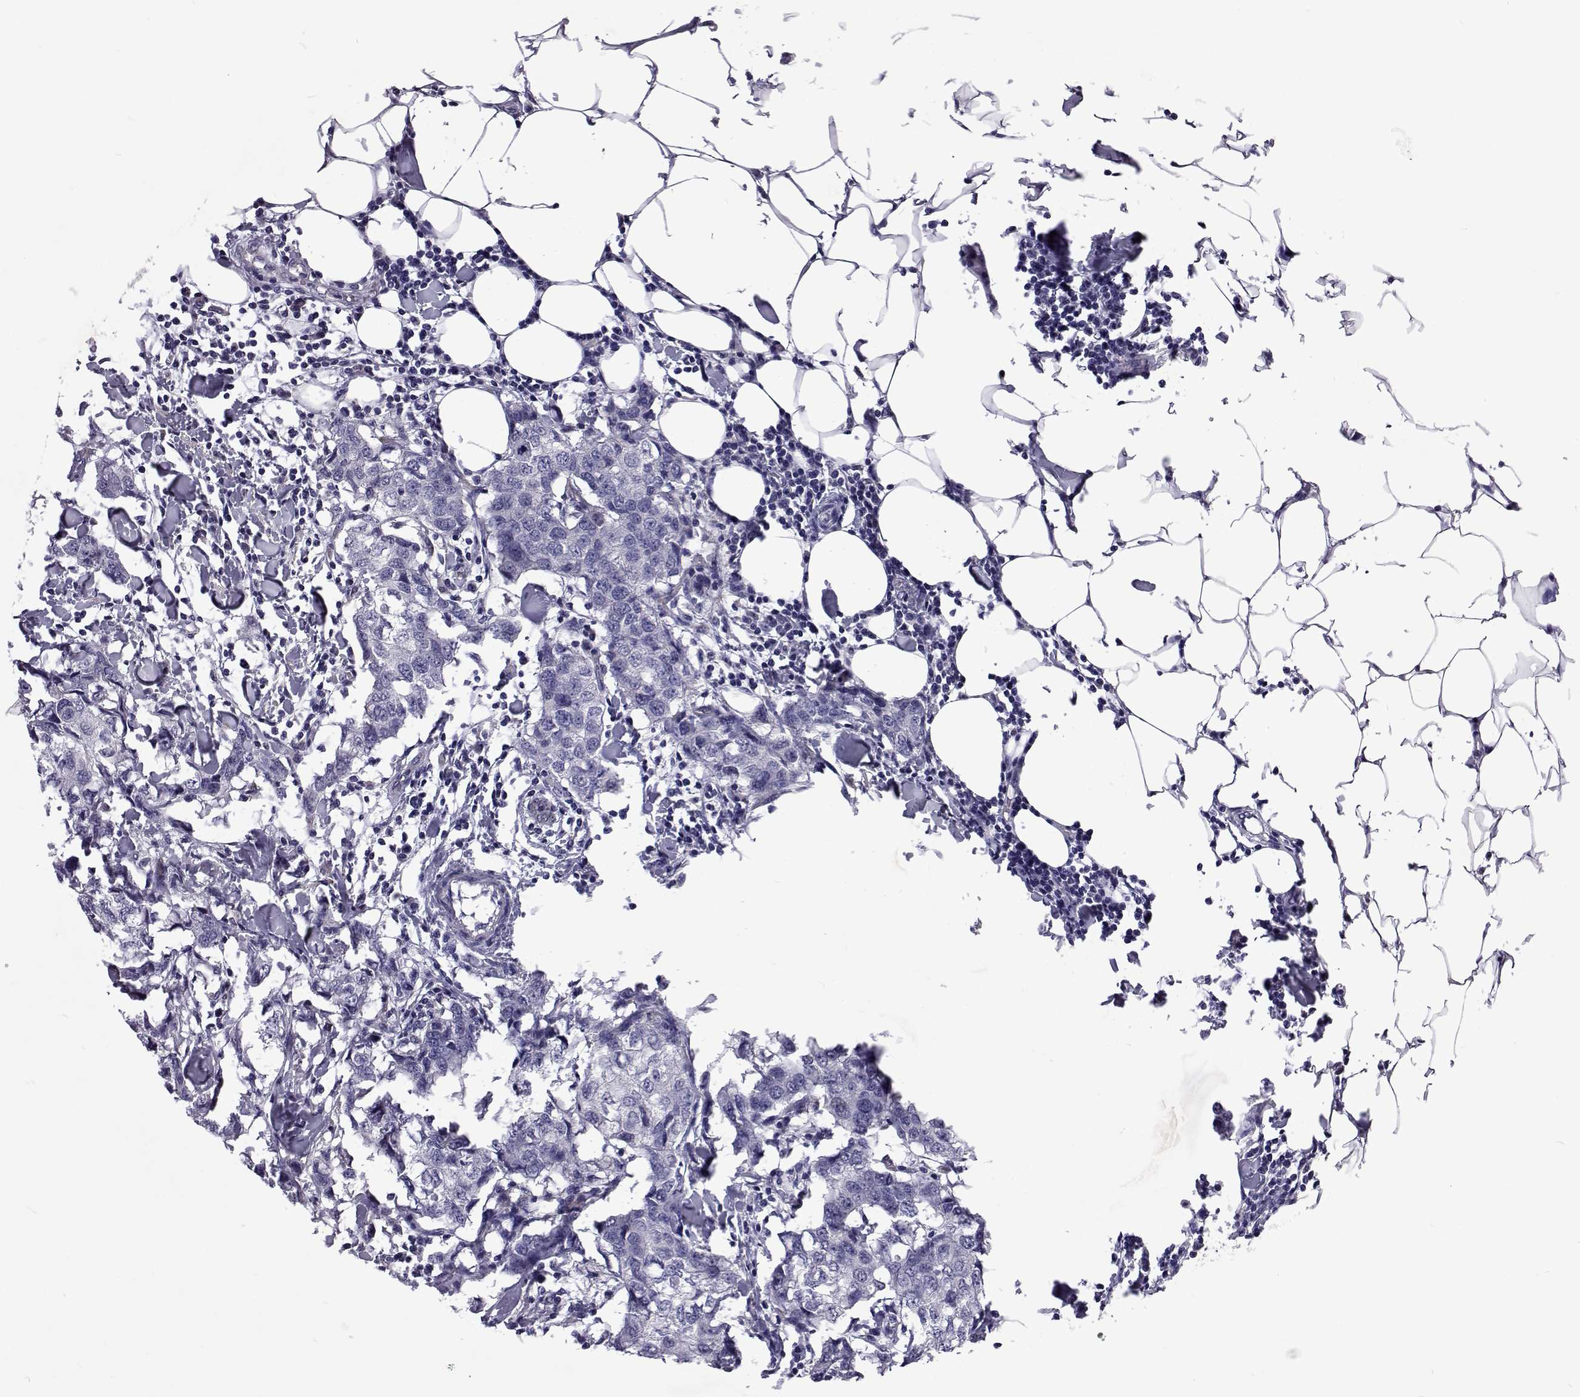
{"staining": {"intensity": "negative", "quantity": "none", "location": "none"}, "tissue": "breast cancer", "cell_type": "Tumor cells", "image_type": "cancer", "snomed": [{"axis": "morphology", "description": "Duct carcinoma"}, {"axis": "topography", "description": "Breast"}], "caption": "Image shows no significant protein expression in tumor cells of breast cancer (intraductal carcinoma).", "gene": "TCF15", "patient": {"sex": "female", "age": 27}}